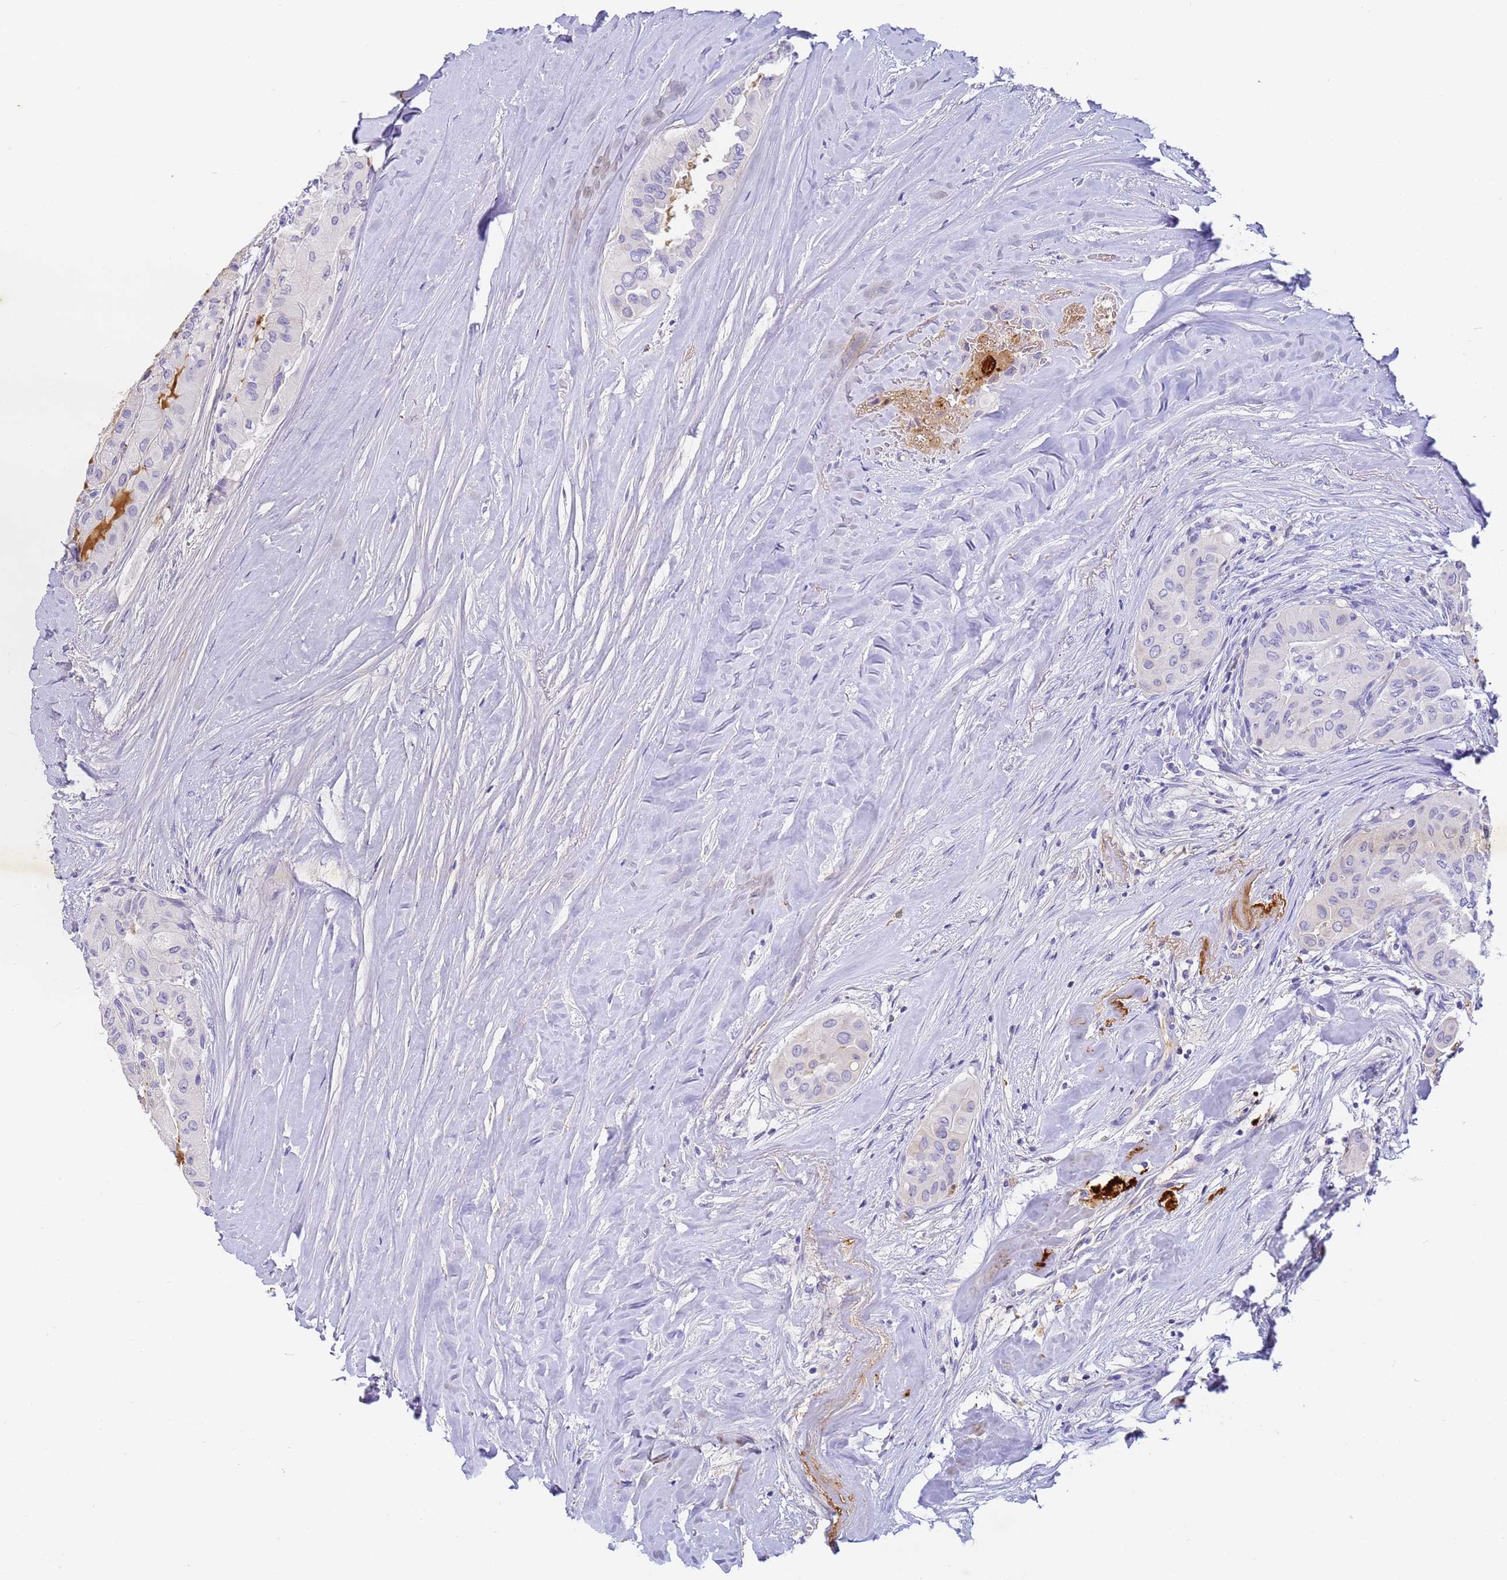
{"staining": {"intensity": "negative", "quantity": "none", "location": "none"}, "tissue": "thyroid cancer", "cell_type": "Tumor cells", "image_type": "cancer", "snomed": [{"axis": "morphology", "description": "Papillary adenocarcinoma, NOS"}, {"axis": "topography", "description": "Thyroid gland"}], "caption": "Immunohistochemistry of human thyroid papillary adenocarcinoma demonstrates no expression in tumor cells.", "gene": "CFHR2", "patient": {"sex": "female", "age": 59}}